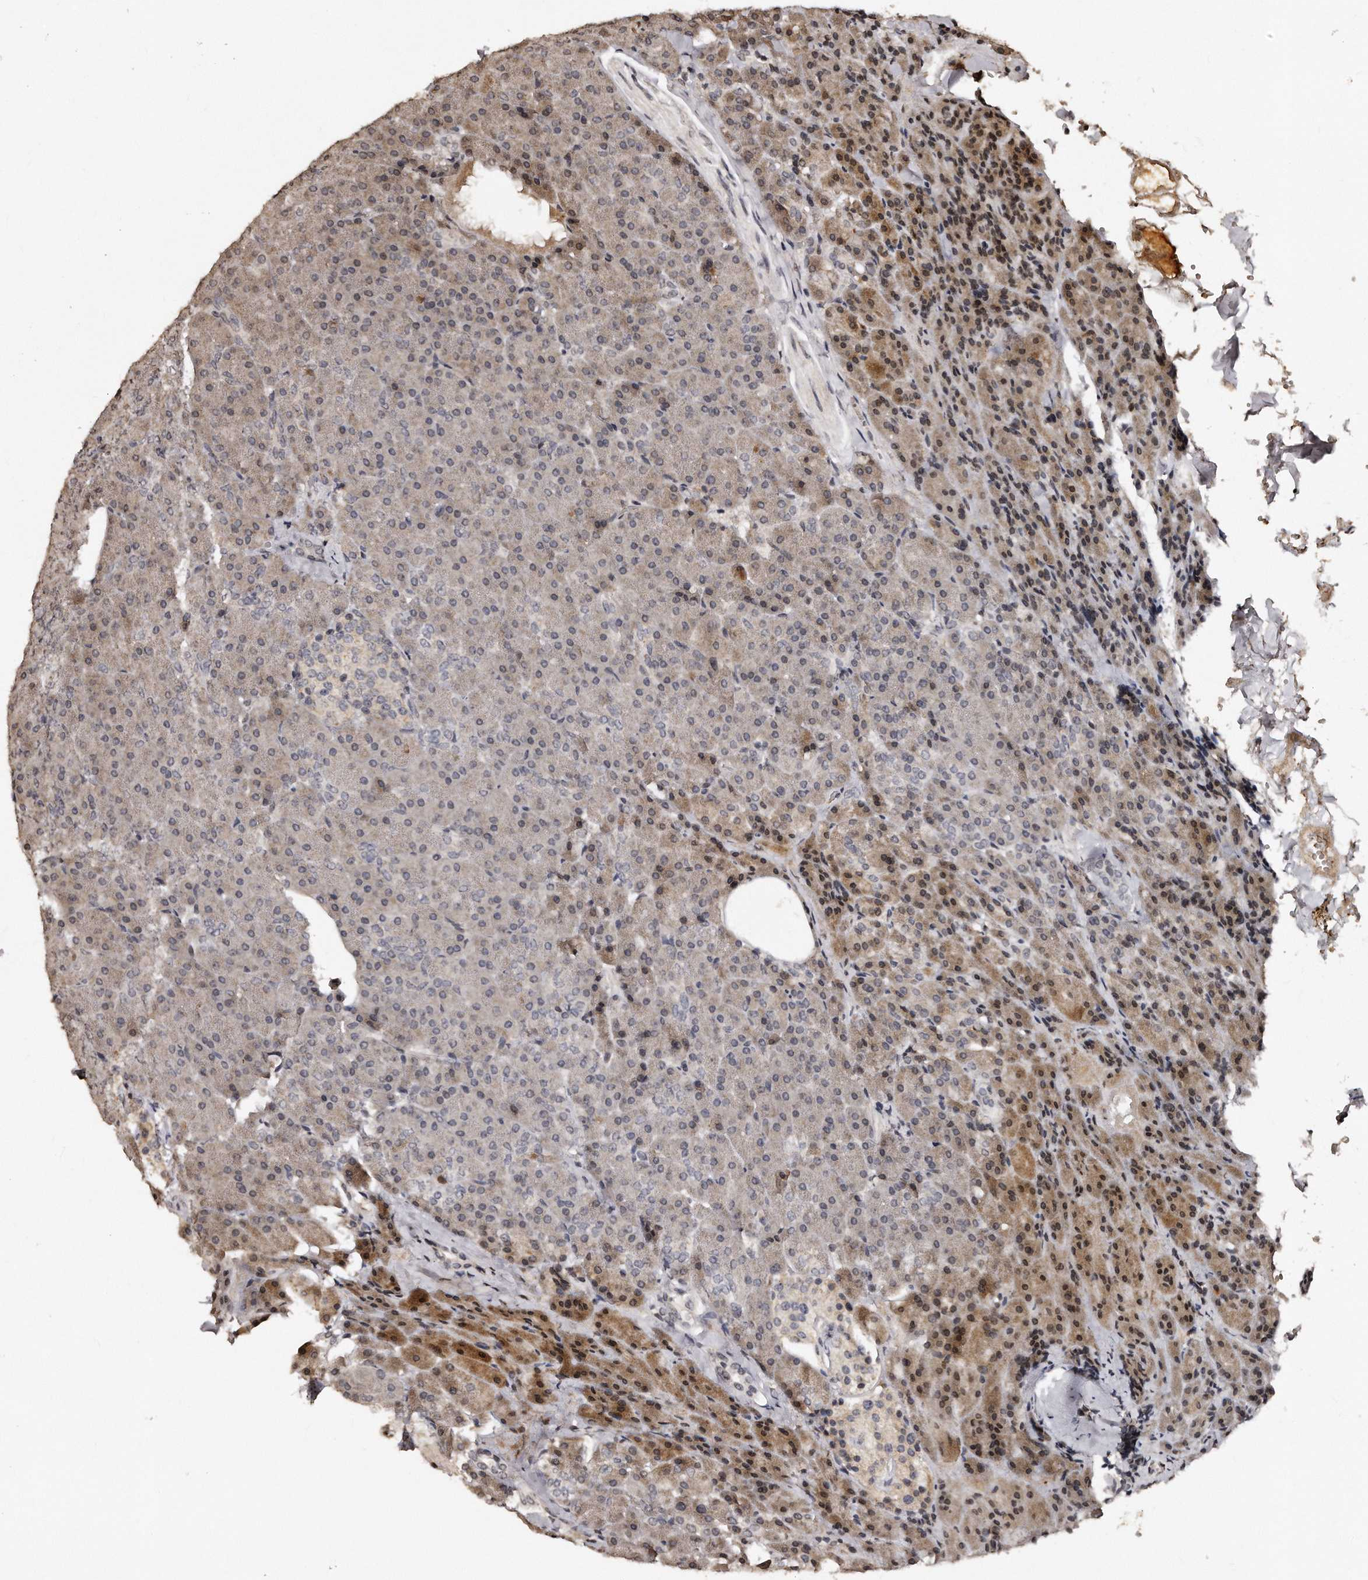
{"staining": {"intensity": "moderate", "quantity": "<25%", "location": "cytoplasmic/membranous"}, "tissue": "pancreas", "cell_type": "Exocrine glandular cells", "image_type": "normal", "snomed": [{"axis": "morphology", "description": "Normal tissue, NOS"}, {"axis": "morphology", "description": "Carcinoid, malignant, NOS"}, {"axis": "topography", "description": "Pancreas"}], "caption": "Moderate cytoplasmic/membranous positivity for a protein is seen in approximately <25% of exocrine glandular cells of benign pancreas using immunohistochemistry.", "gene": "TSHR", "patient": {"sex": "female", "age": 35}}